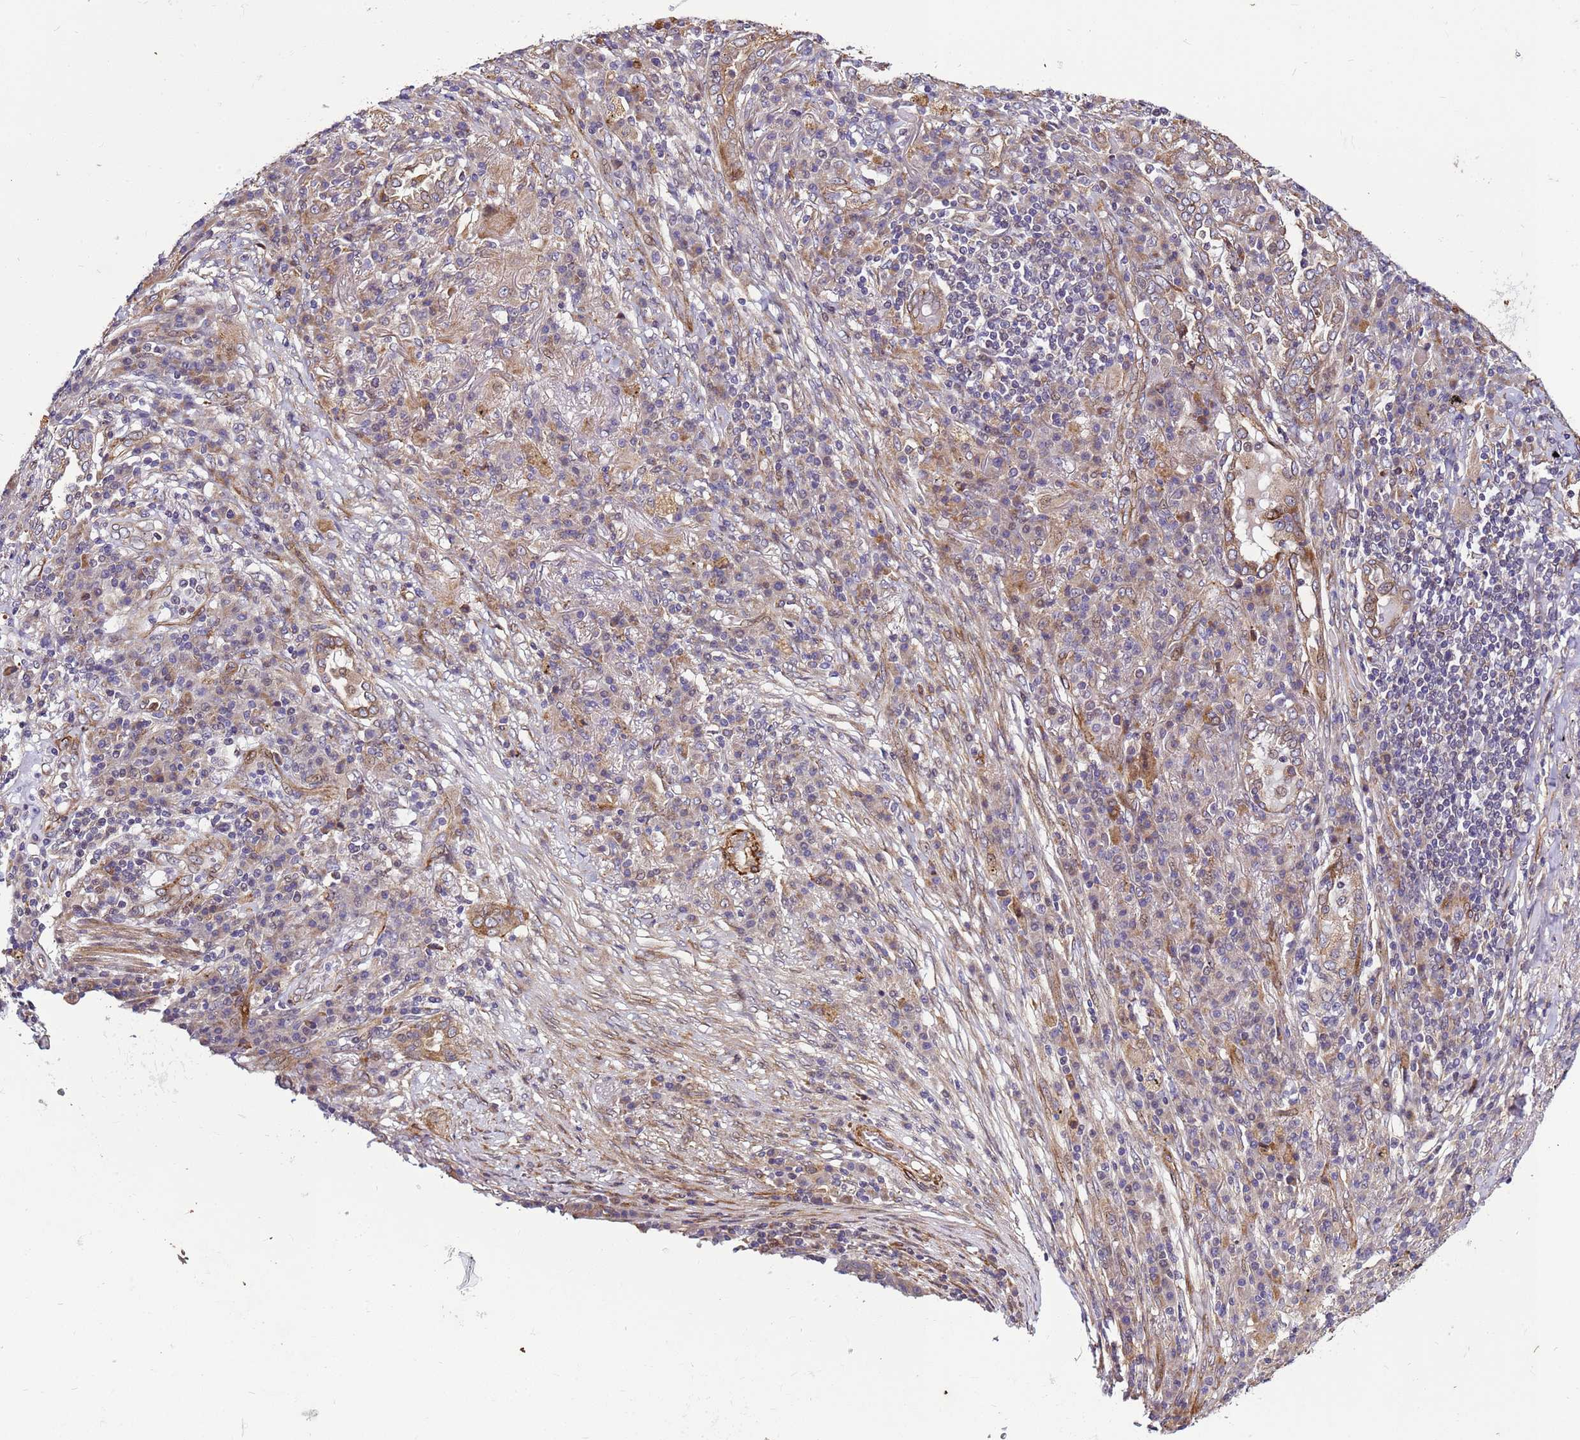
{"staining": {"intensity": "weak", "quantity": "<25%", "location": "cytoplasmic/membranous"}, "tissue": "lung cancer", "cell_type": "Tumor cells", "image_type": "cancer", "snomed": [{"axis": "morphology", "description": "Squamous cell carcinoma, NOS"}, {"axis": "topography", "description": "Lung"}], "caption": "A photomicrograph of lung squamous cell carcinoma stained for a protein exhibits no brown staining in tumor cells. Brightfield microscopy of IHC stained with DAB (brown) and hematoxylin (blue), captured at high magnification.", "gene": "MCRIP1", "patient": {"sex": "female", "age": 63}}